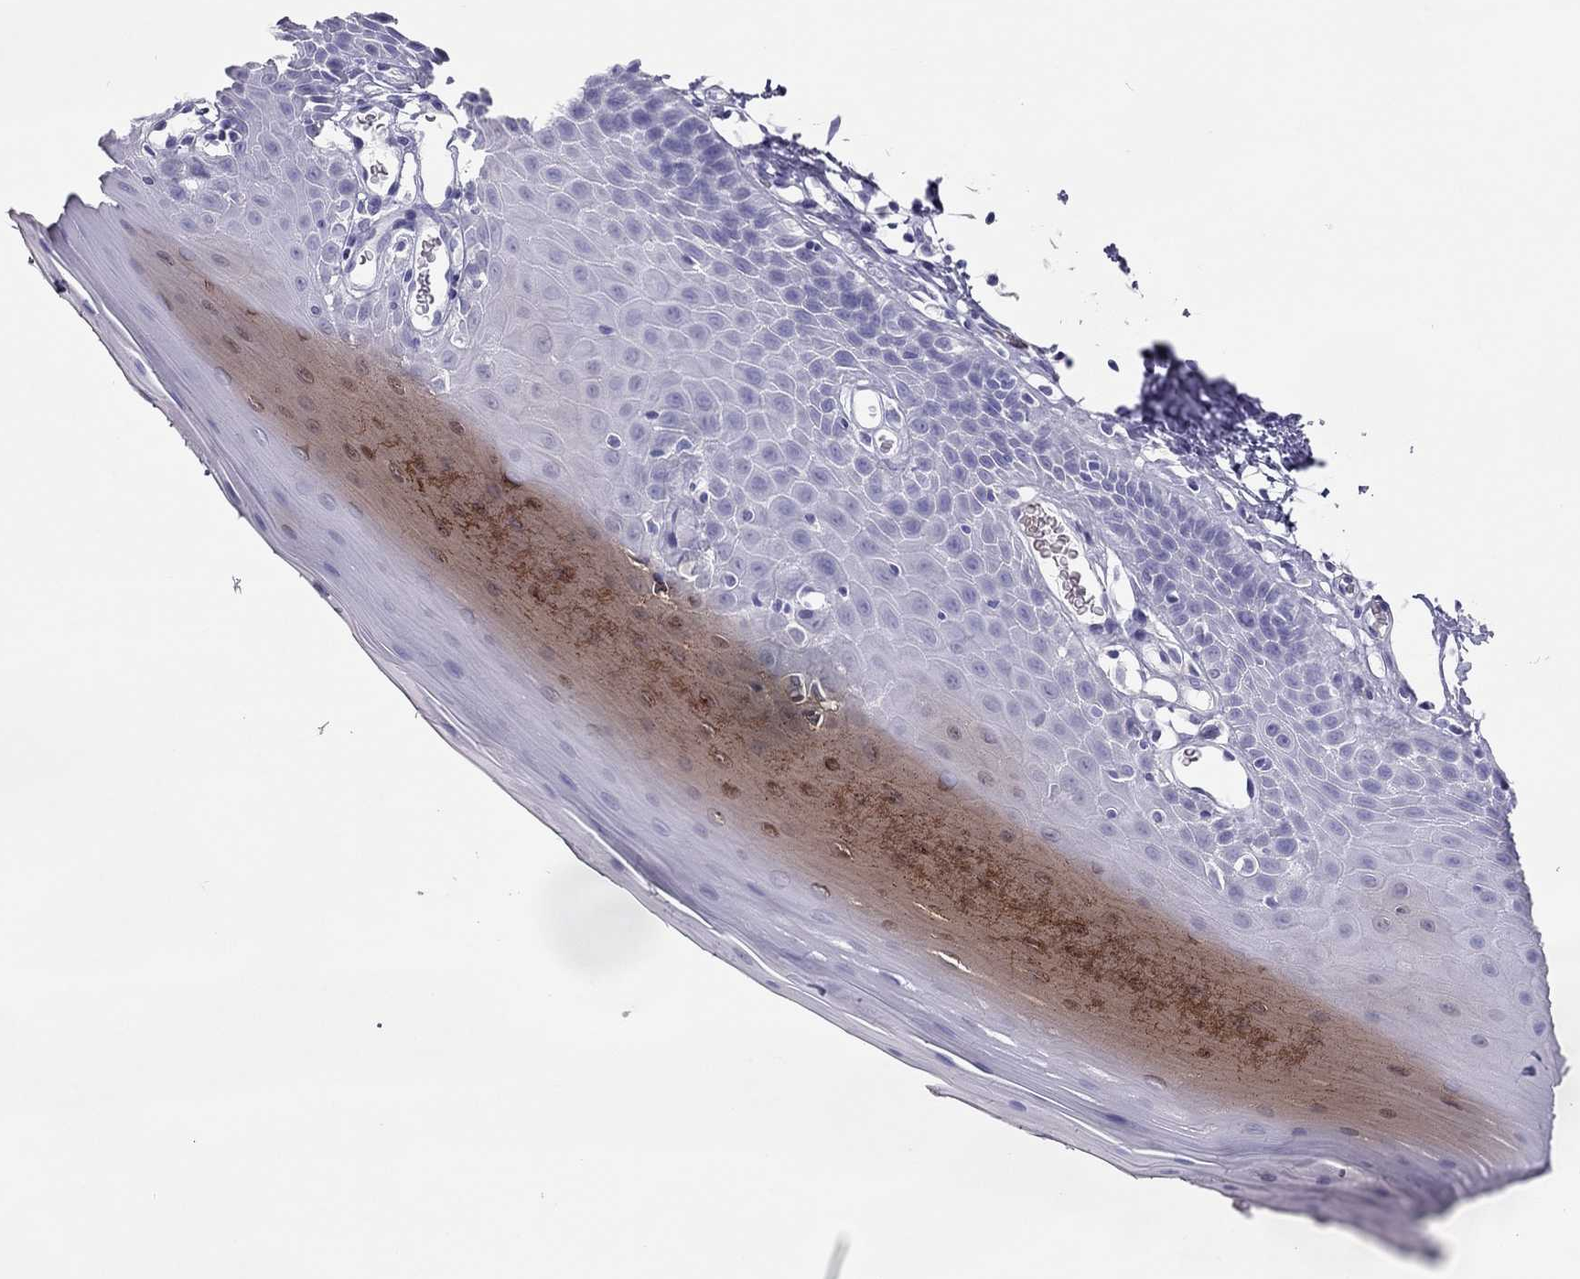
{"staining": {"intensity": "negative", "quantity": "none", "location": "none"}, "tissue": "oral mucosa", "cell_type": "Squamous epithelial cells", "image_type": "normal", "snomed": [{"axis": "morphology", "description": "Normal tissue, NOS"}, {"axis": "topography", "description": "Oral tissue"}], "caption": "Squamous epithelial cells show no significant staining in unremarkable oral mucosa. Nuclei are stained in blue.", "gene": "TSHB", "patient": {"sex": "male", "age": 81}}